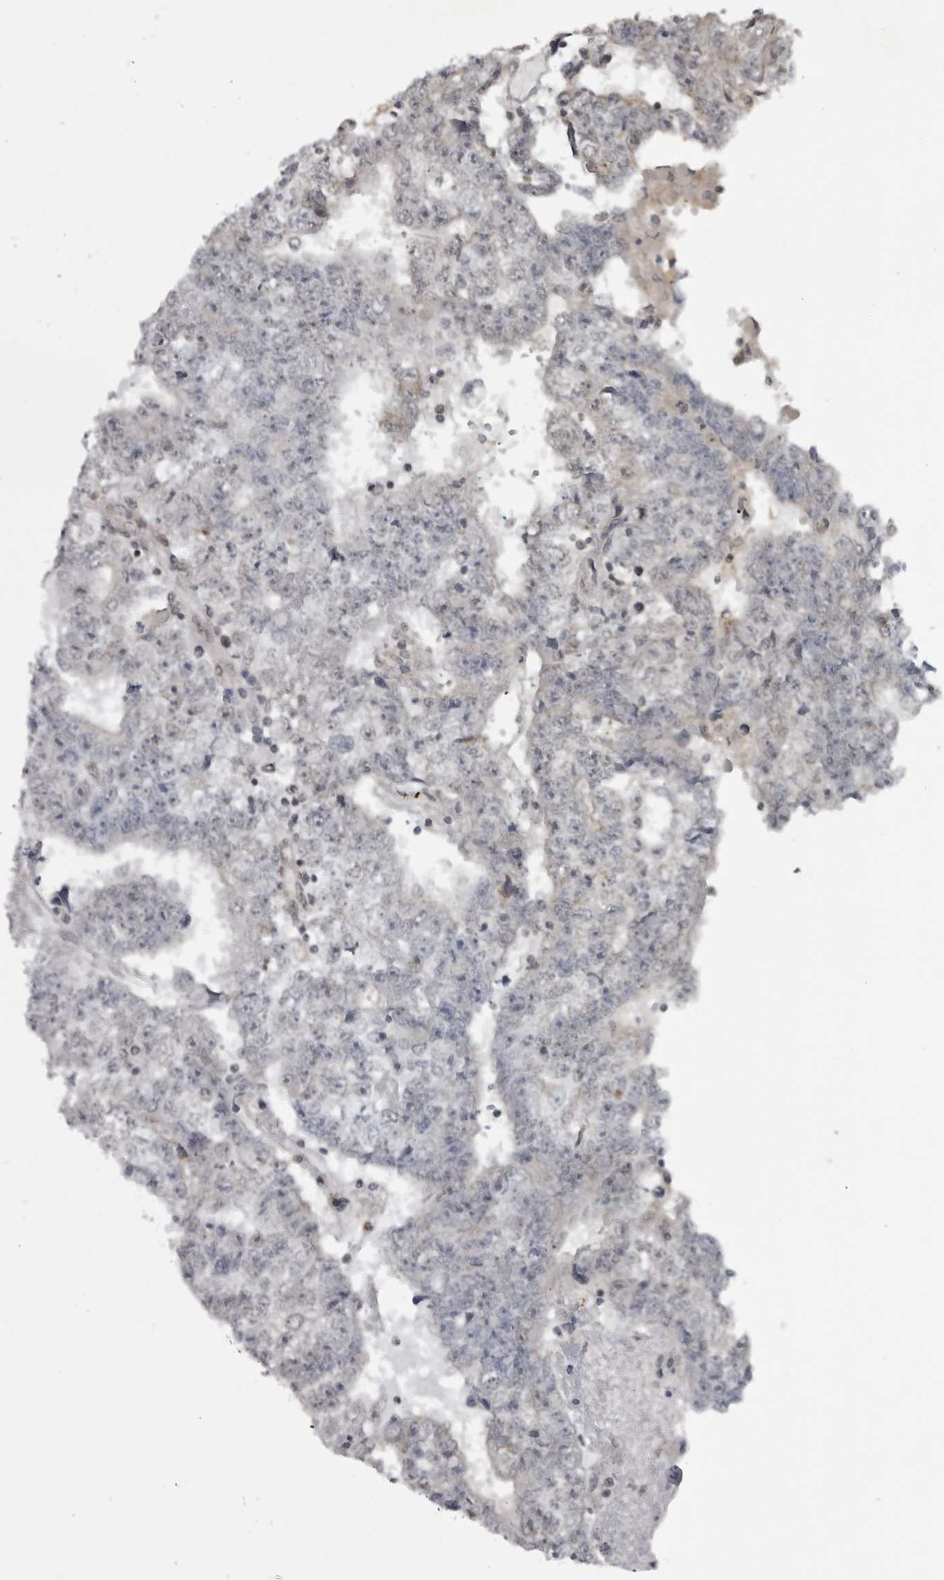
{"staining": {"intensity": "negative", "quantity": "none", "location": "none"}, "tissue": "testis cancer", "cell_type": "Tumor cells", "image_type": "cancer", "snomed": [{"axis": "morphology", "description": "Carcinoma, Embryonal, NOS"}, {"axis": "topography", "description": "Testis"}], "caption": "Tumor cells are negative for brown protein staining in testis embryonal carcinoma.", "gene": "C8orf58", "patient": {"sex": "male", "age": 25}}